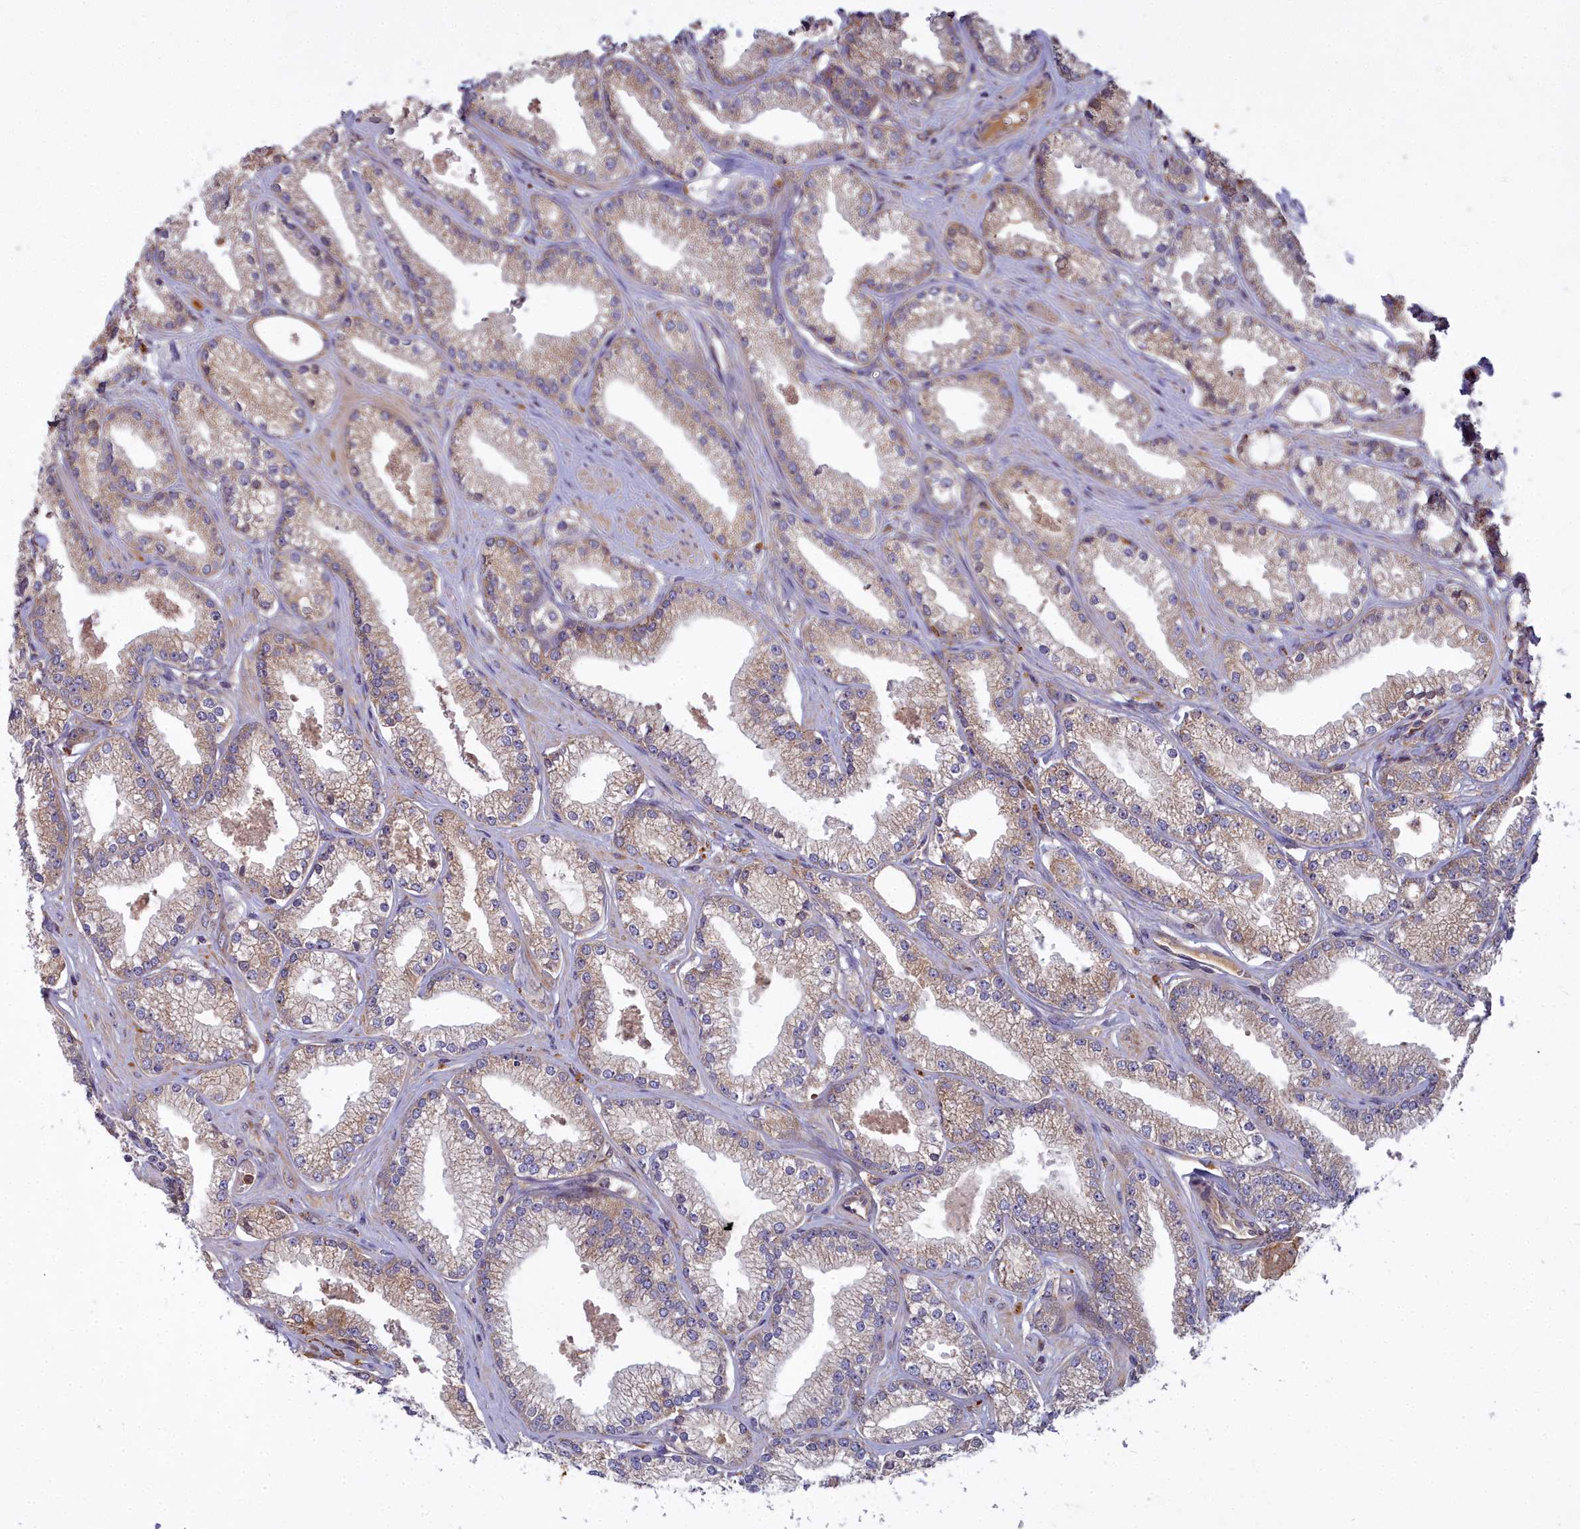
{"staining": {"intensity": "moderate", "quantity": ">75%", "location": "cytoplasmic/membranous"}, "tissue": "prostate cancer", "cell_type": "Tumor cells", "image_type": "cancer", "snomed": [{"axis": "morphology", "description": "Adenocarcinoma, High grade"}, {"axis": "topography", "description": "Prostate"}], "caption": "The photomicrograph exhibits a brown stain indicating the presence of a protein in the cytoplasmic/membranous of tumor cells in high-grade adenocarcinoma (prostate).", "gene": "CCDC167", "patient": {"sex": "male", "age": 67}}